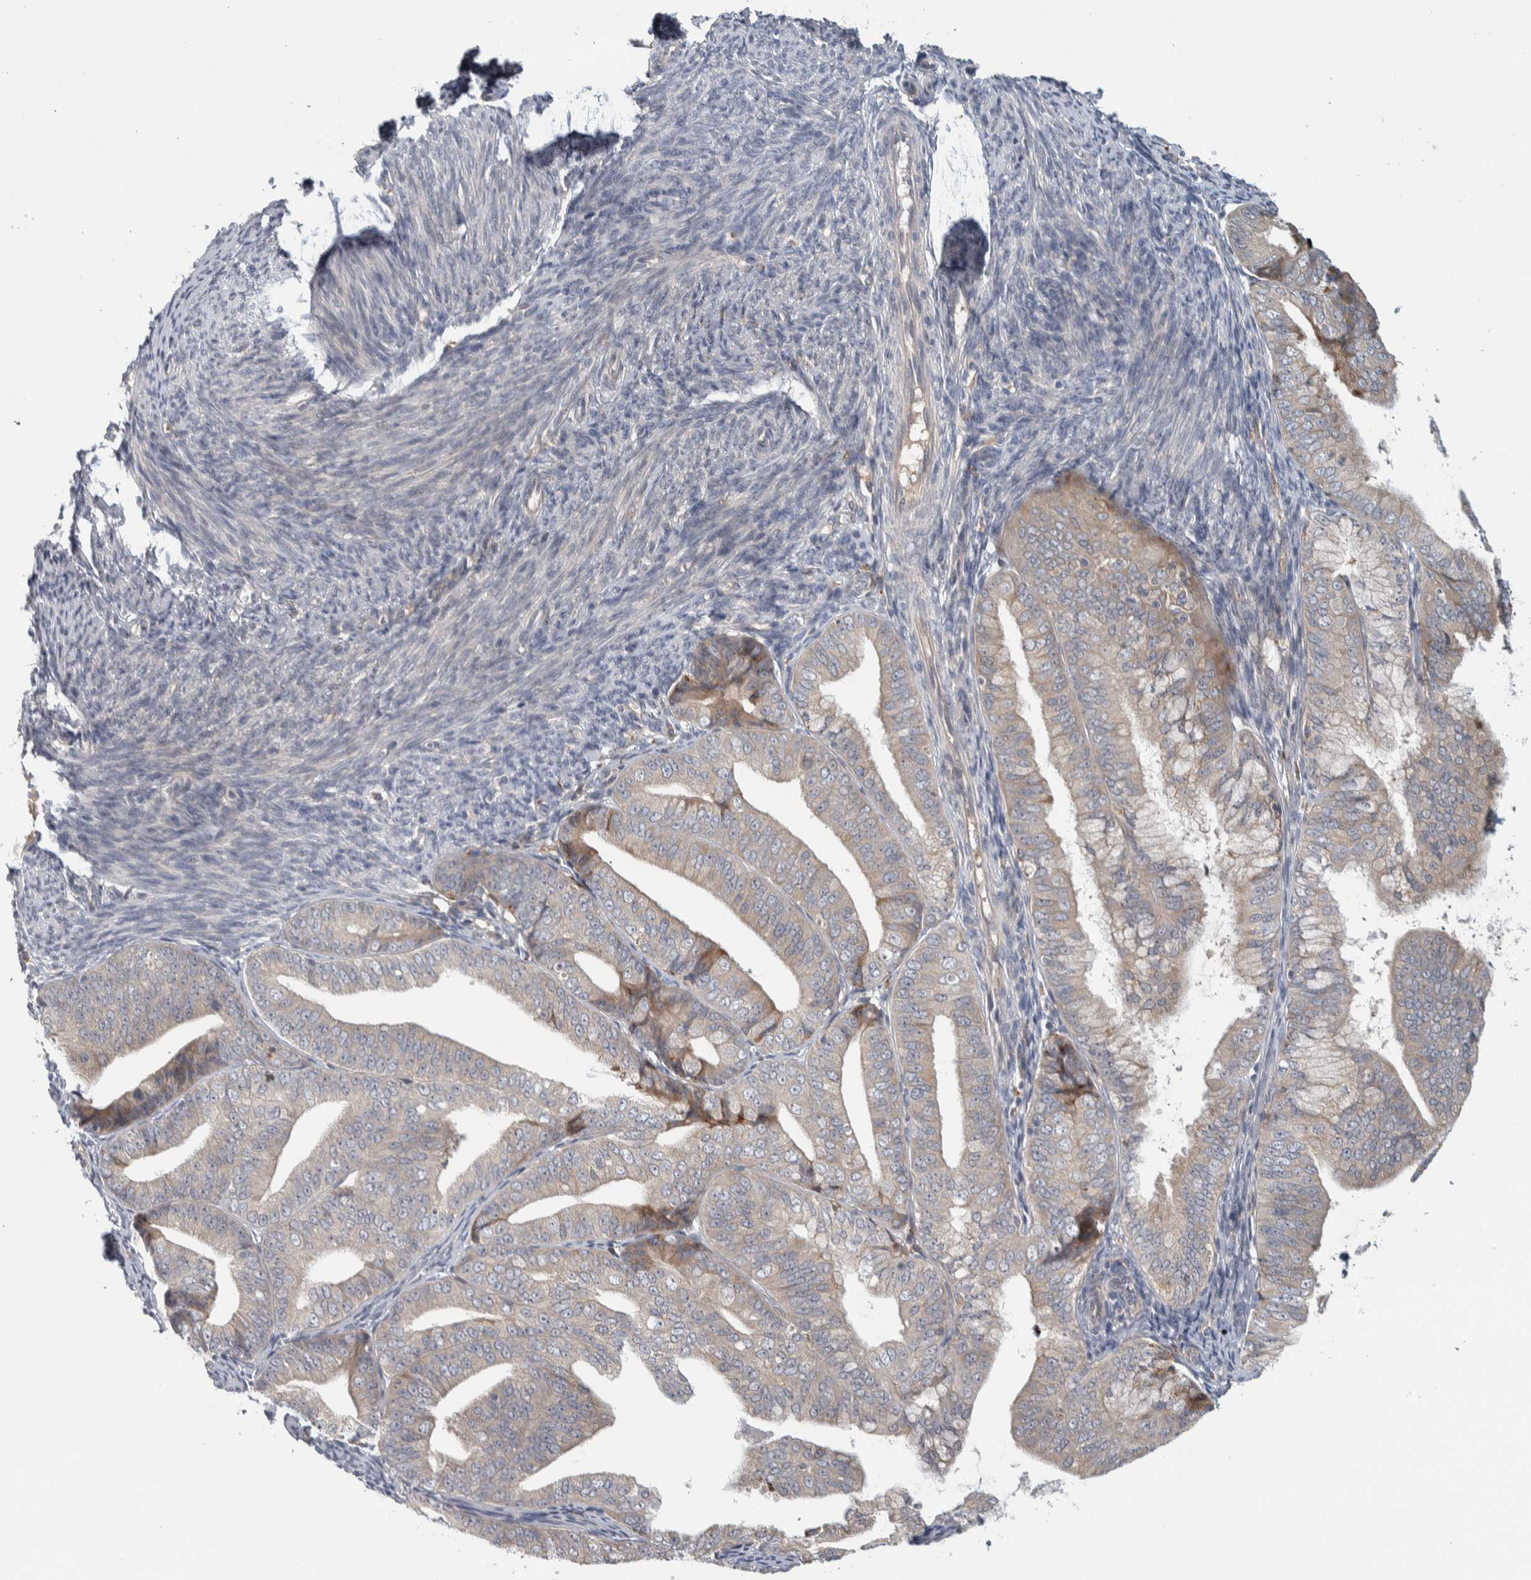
{"staining": {"intensity": "weak", "quantity": "25%-75%", "location": "cytoplasmic/membranous"}, "tissue": "endometrial cancer", "cell_type": "Tumor cells", "image_type": "cancer", "snomed": [{"axis": "morphology", "description": "Adenocarcinoma, NOS"}, {"axis": "topography", "description": "Endometrium"}], "caption": "Endometrial cancer tissue demonstrates weak cytoplasmic/membranous positivity in about 25%-75% of tumor cells, visualized by immunohistochemistry.", "gene": "ADPRM", "patient": {"sex": "female", "age": 63}}